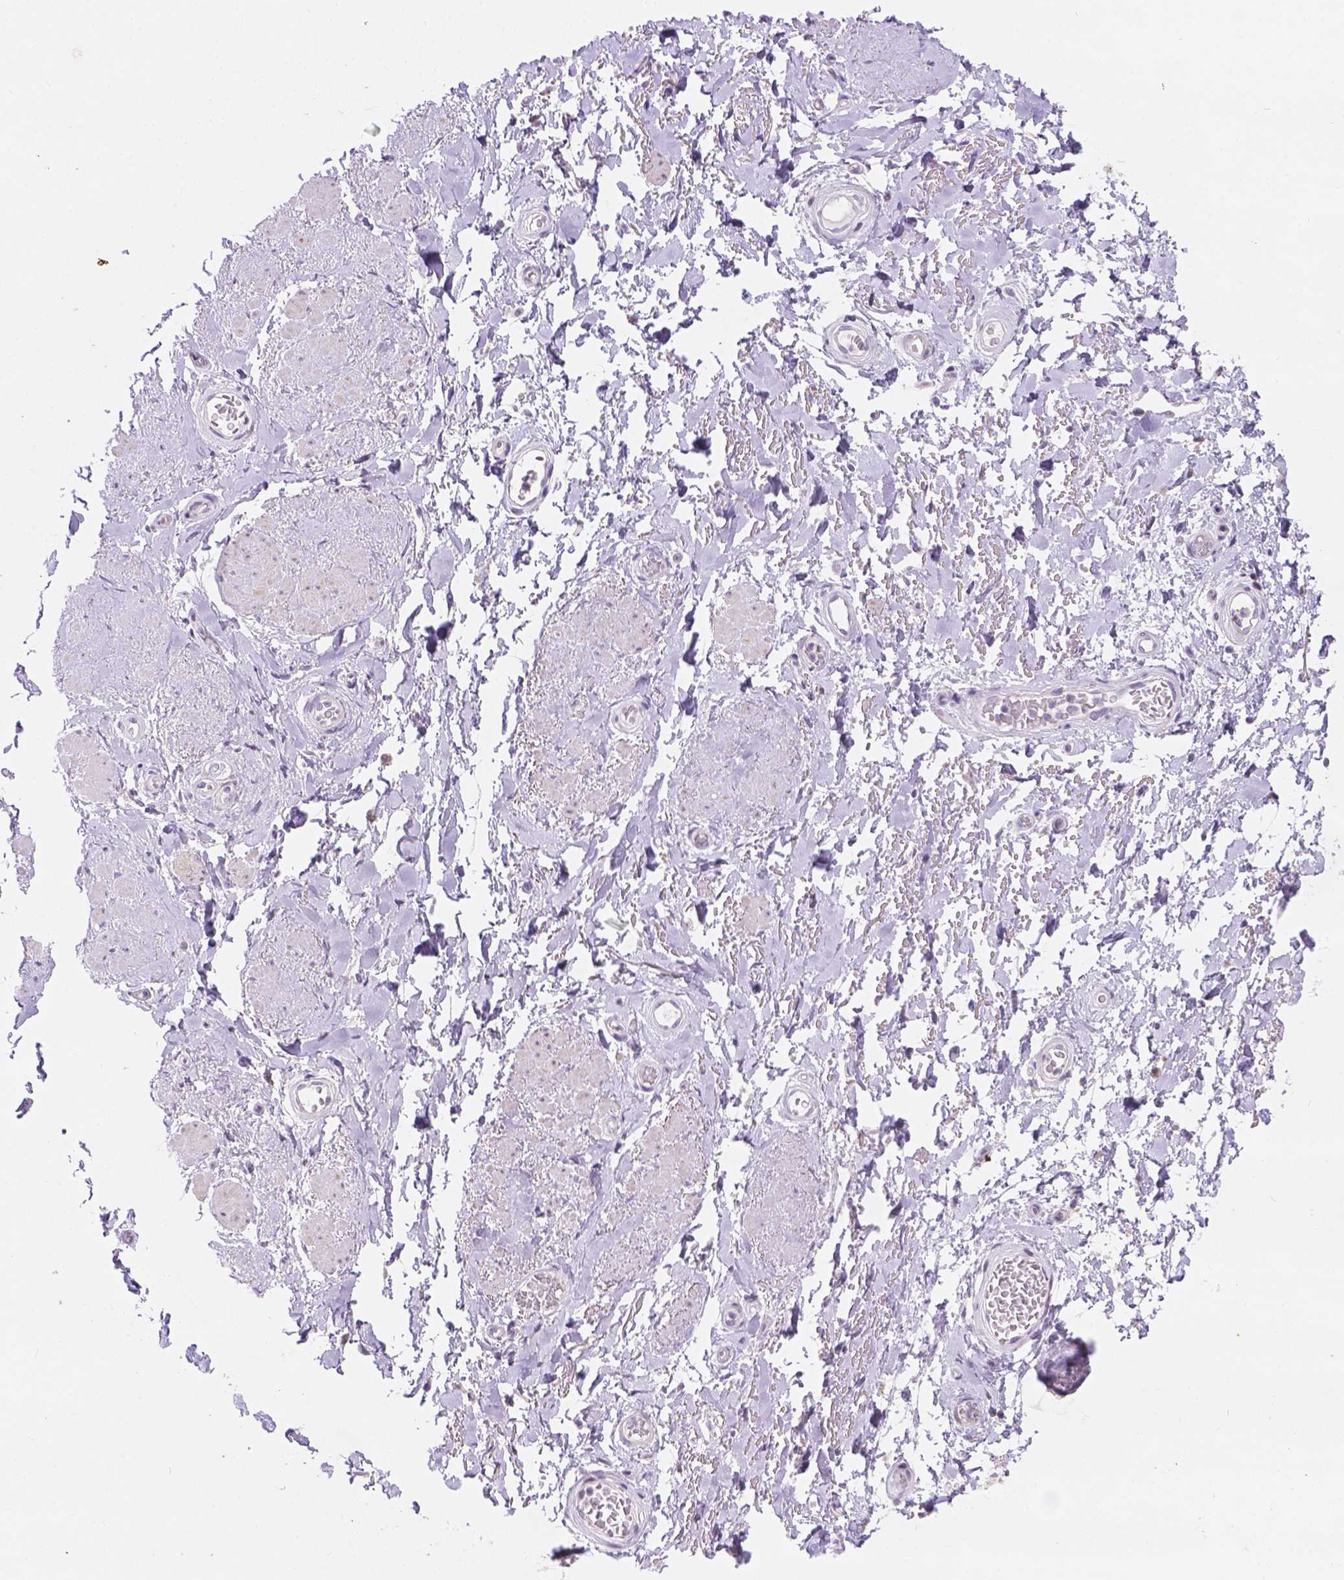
{"staining": {"intensity": "negative", "quantity": "none", "location": "none"}, "tissue": "adipose tissue", "cell_type": "Adipocytes", "image_type": "normal", "snomed": [{"axis": "morphology", "description": "Normal tissue, NOS"}, {"axis": "topography", "description": "Anal"}, {"axis": "topography", "description": "Peripheral nerve tissue"}], "caption": "An image of adipose tissue stained for a protein exhibits no brown staining in adipocytes. (Stains: DAB immunohistochemistry (IHC) with hematoxylin counter stain, Microscopy: brightfield microscopy at high magnification).", "gene": "DMWD", "patient": {"sex": "male", "age": 53}}